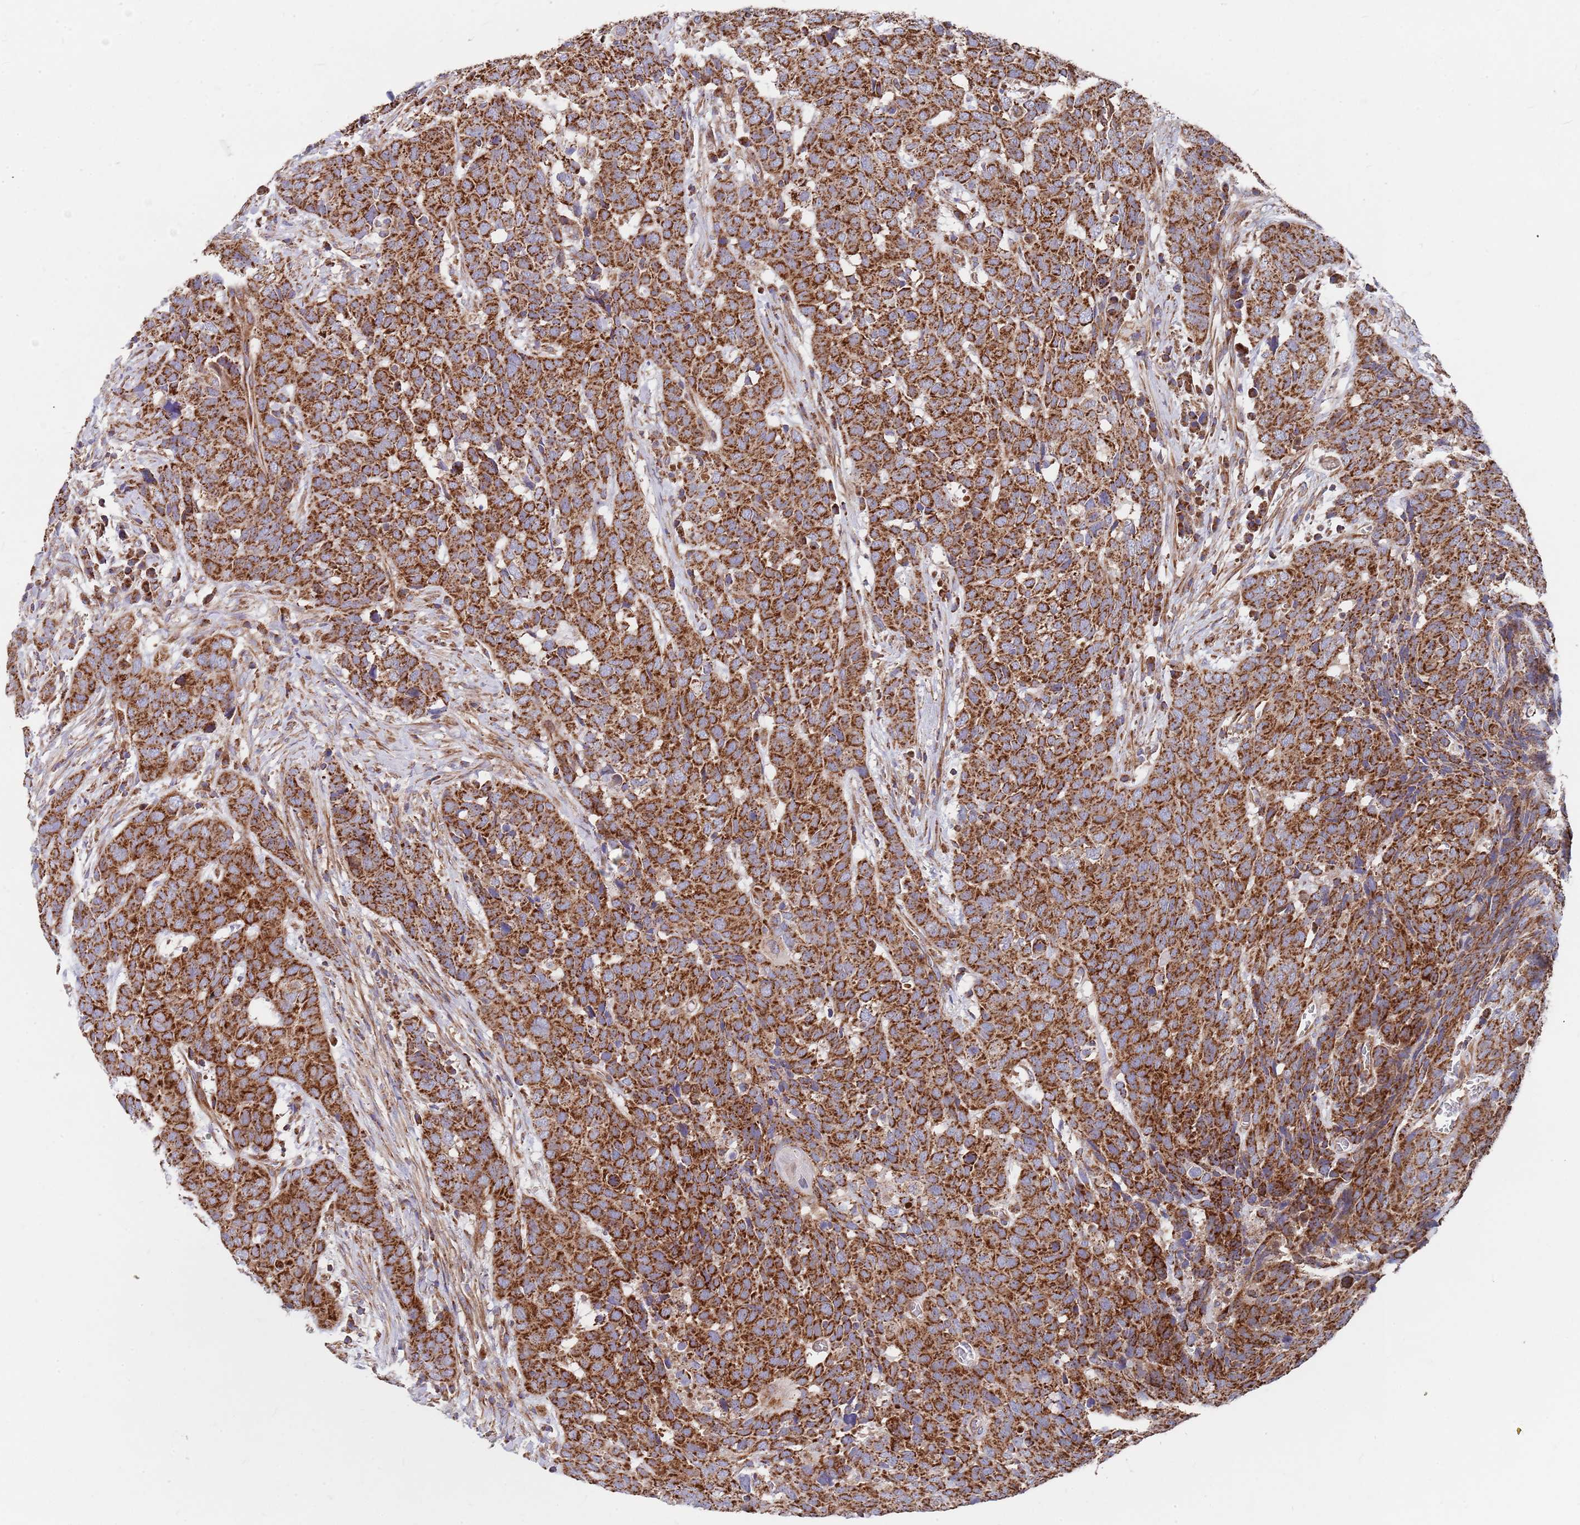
{"staining": {"intensity": "strong", "quantity": ">75%", "location": "cytoplasmic/membranous"}, "tissue": "head and neck cancer", "cell_type": "Tumor cells", "image_type": "cancer", "snomed": [{"axis": "morphology", "description": "Squamous cell carcinoma, NOS"}, {"axis": "topography", "description": "Head-Neck"}], "caption": "Human head and neck squamous cell carcinoma stained for a protein (brown) shows strong cytoplasmic/membranous positive positivity in about >75% of tumor cells.", "gene": "WDFY3", "patient": {"sex": "male", "age": 66}}